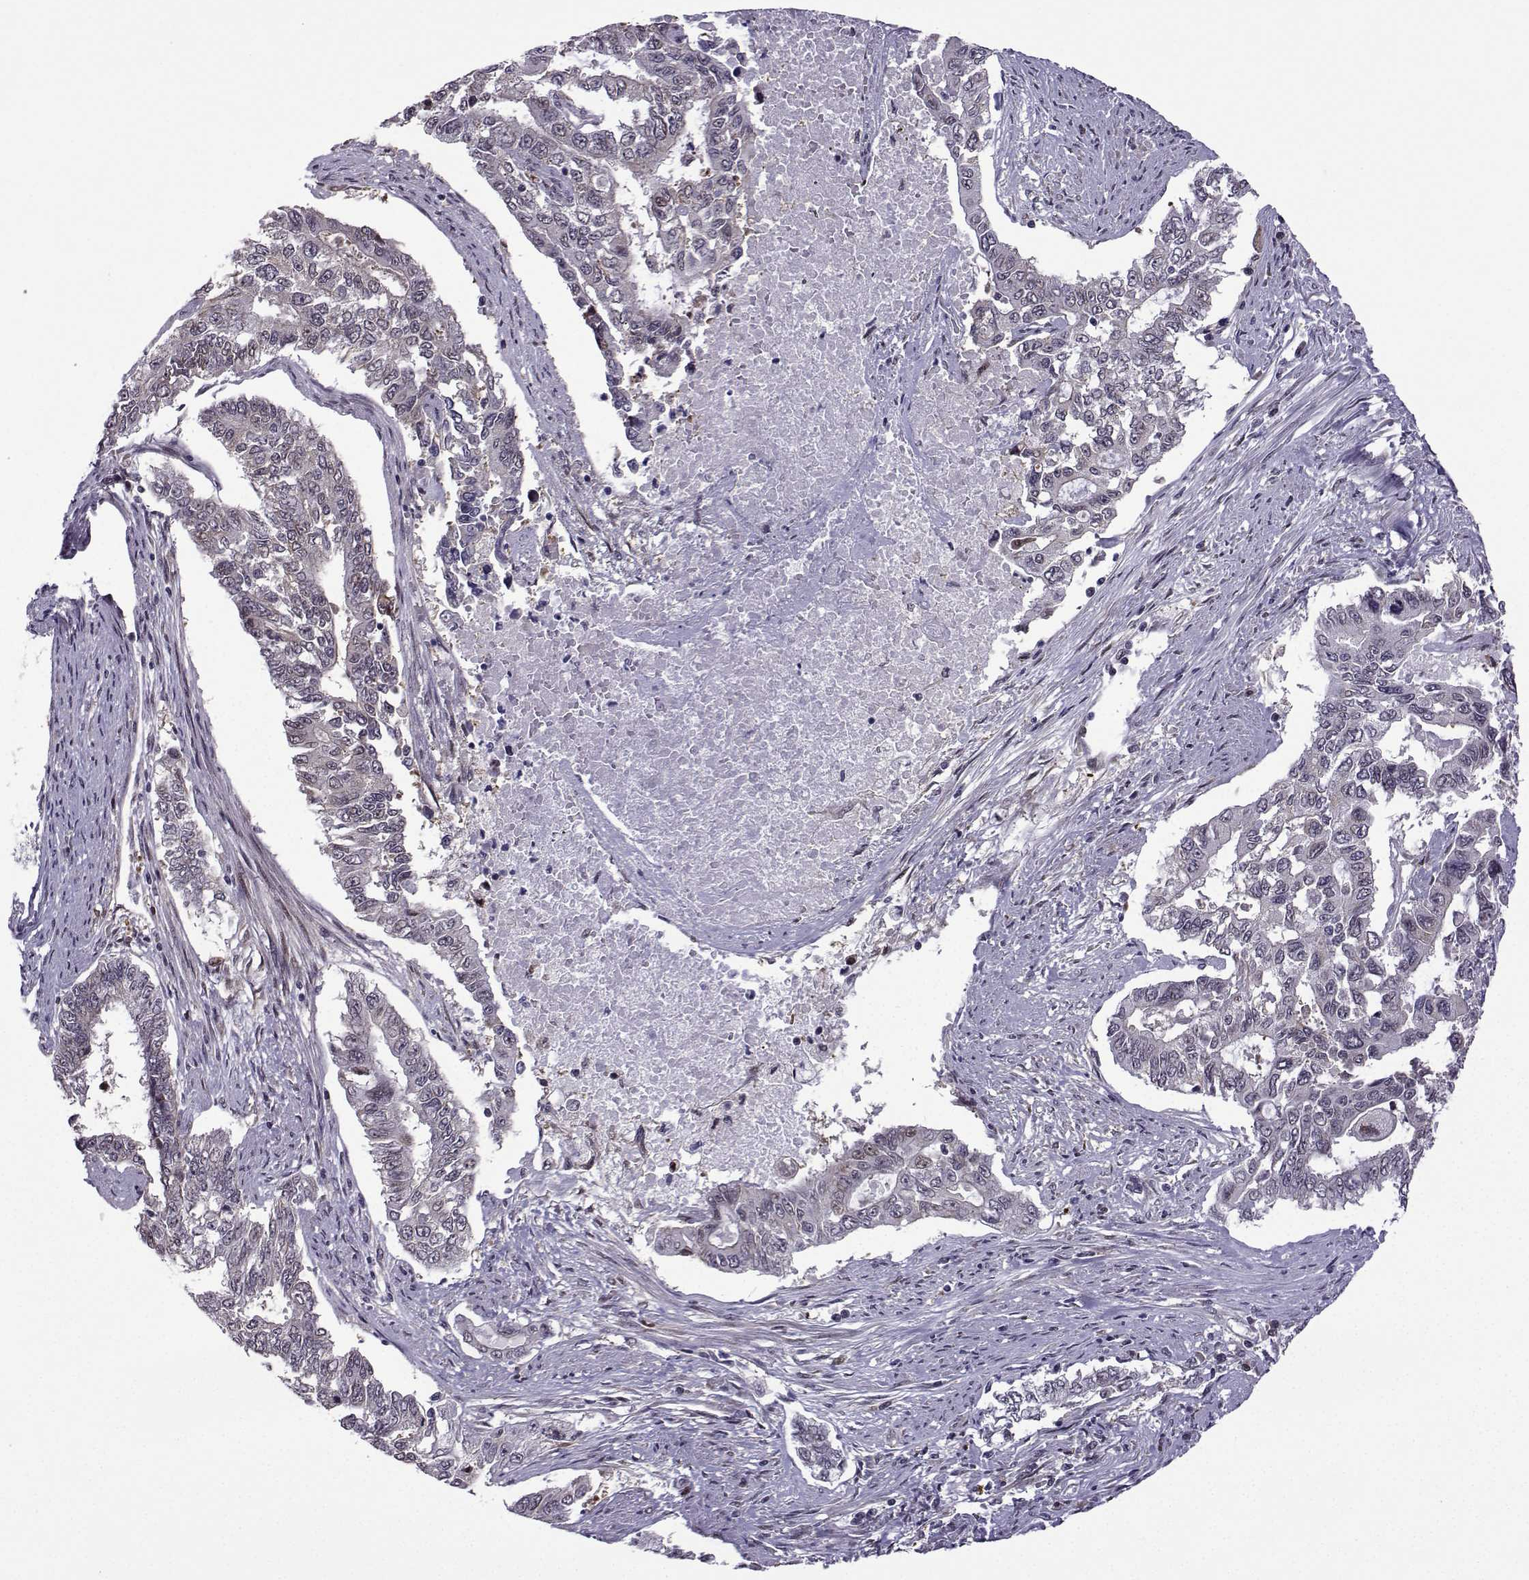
{"staining": {"intensity": "negative", "quantity": "none", "location": "none"}, "tissue": "endometrial cancer", "cell_type": "Tumor cells", "image_type": "cancer", "snomed": [{"axis": "morphology", "description": "Adenocarcinoma, NOS"}, {"axis": "topography", "description": "Uterus"}], "caption": "Immunohistochemistry photomicrograph of human endometrial cancer stained for a protein (brown), which reveals no positivity in tumor cells. (DAB IHC, high magnification).", "gene": "FGF3", "patient": {"sex": "female", "age": 59}}